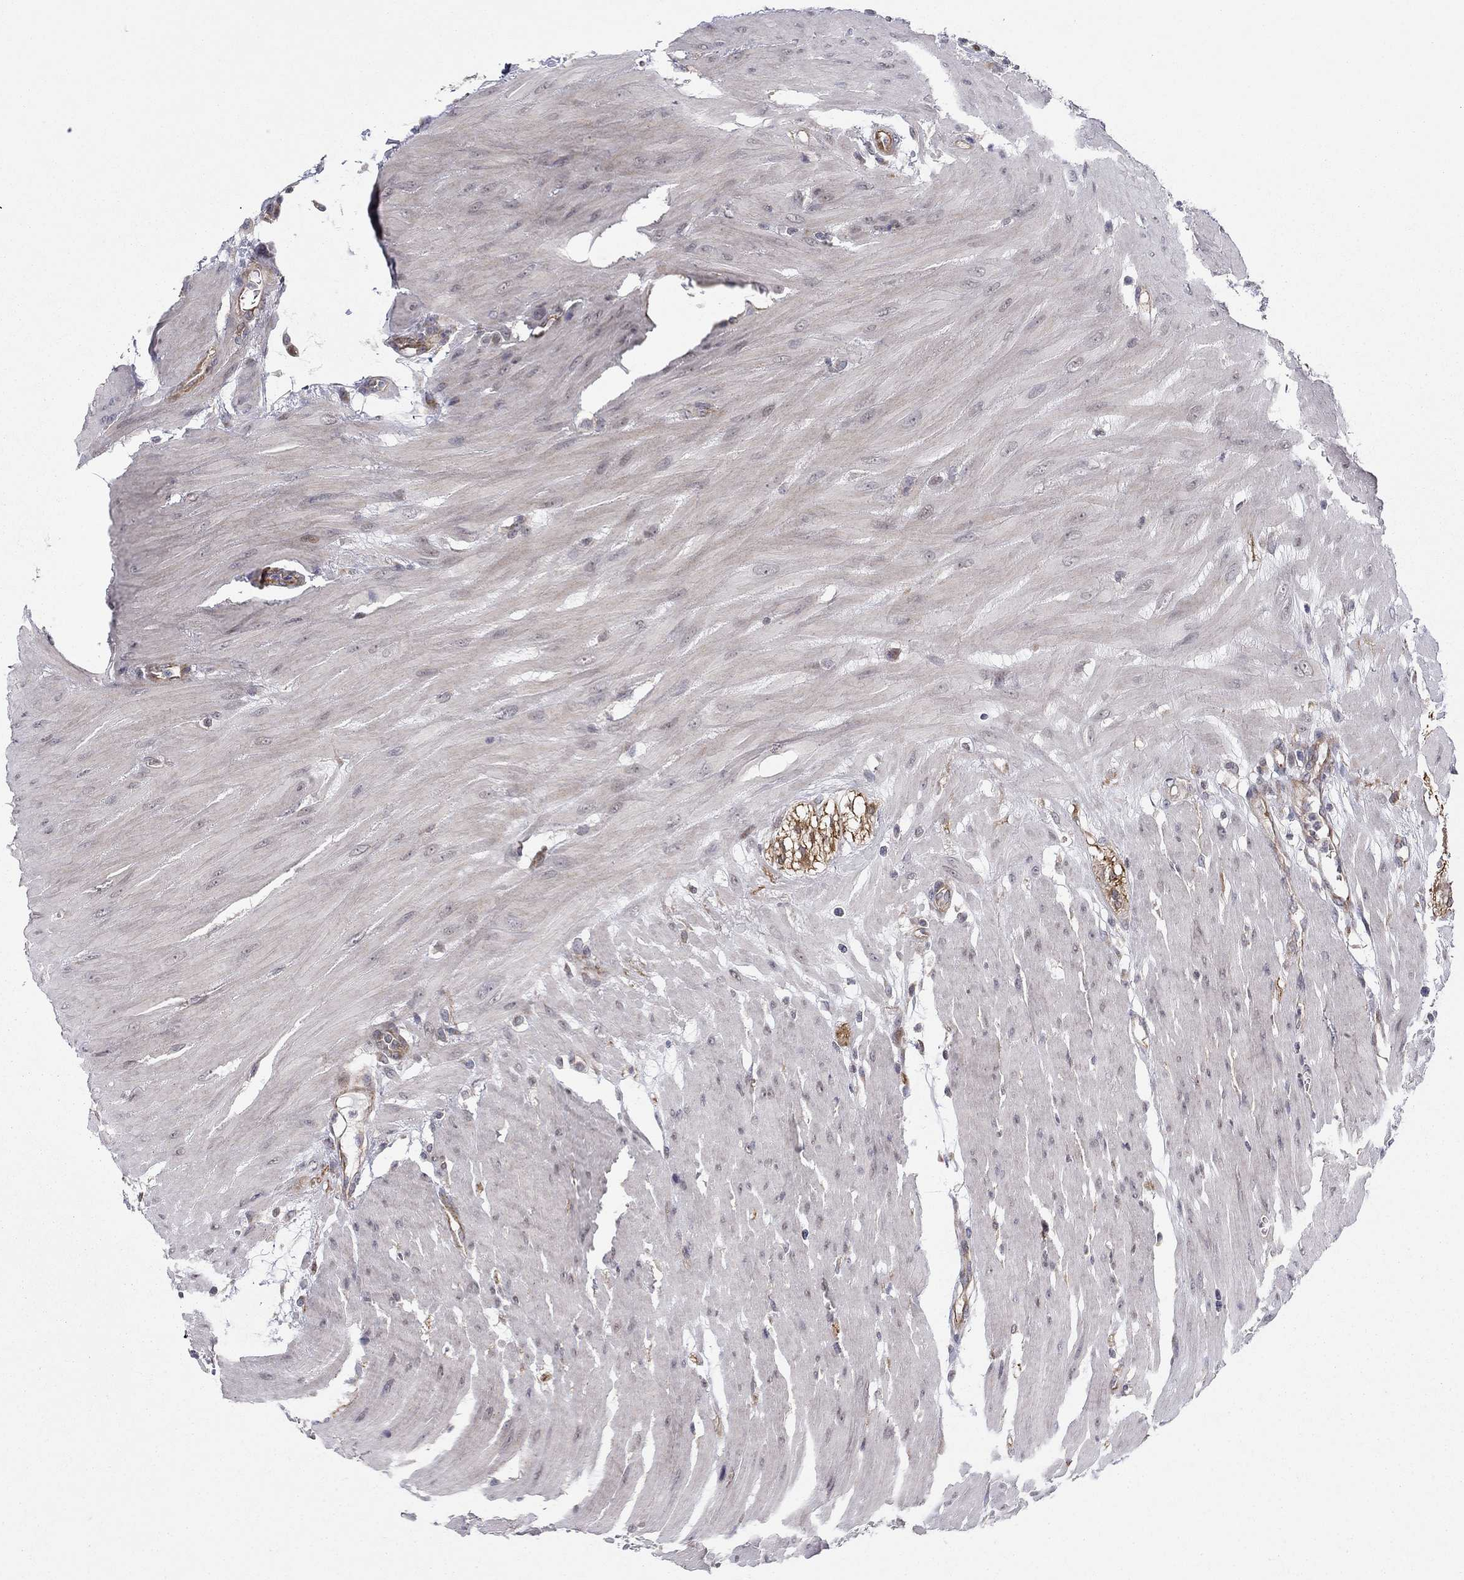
{"staining": {"intensity": "weak", "quantity": ">75%", "location": "cytoplasmic/membranous"}, "tissue": "colon", "cell_type": "Endothelial cells", "image_type": "normal", "snomed": [{"axis": "morphology", "description": "Normal tissue, NOS"}, {"axis": "morphology", "description": "Adenocarcinoma, NOS"}, {"axis": "topography", "description": "Colon"}], "caption": "Normal colon demonstrates weak cytoplasmic/membranous positivity in about >75% of endothelial cells Immunohistochemistry stains the protein in brown and the nuclei are stained blue..", "gene": "BCL11A", "patient": {"sex": "male", "age": 65}}